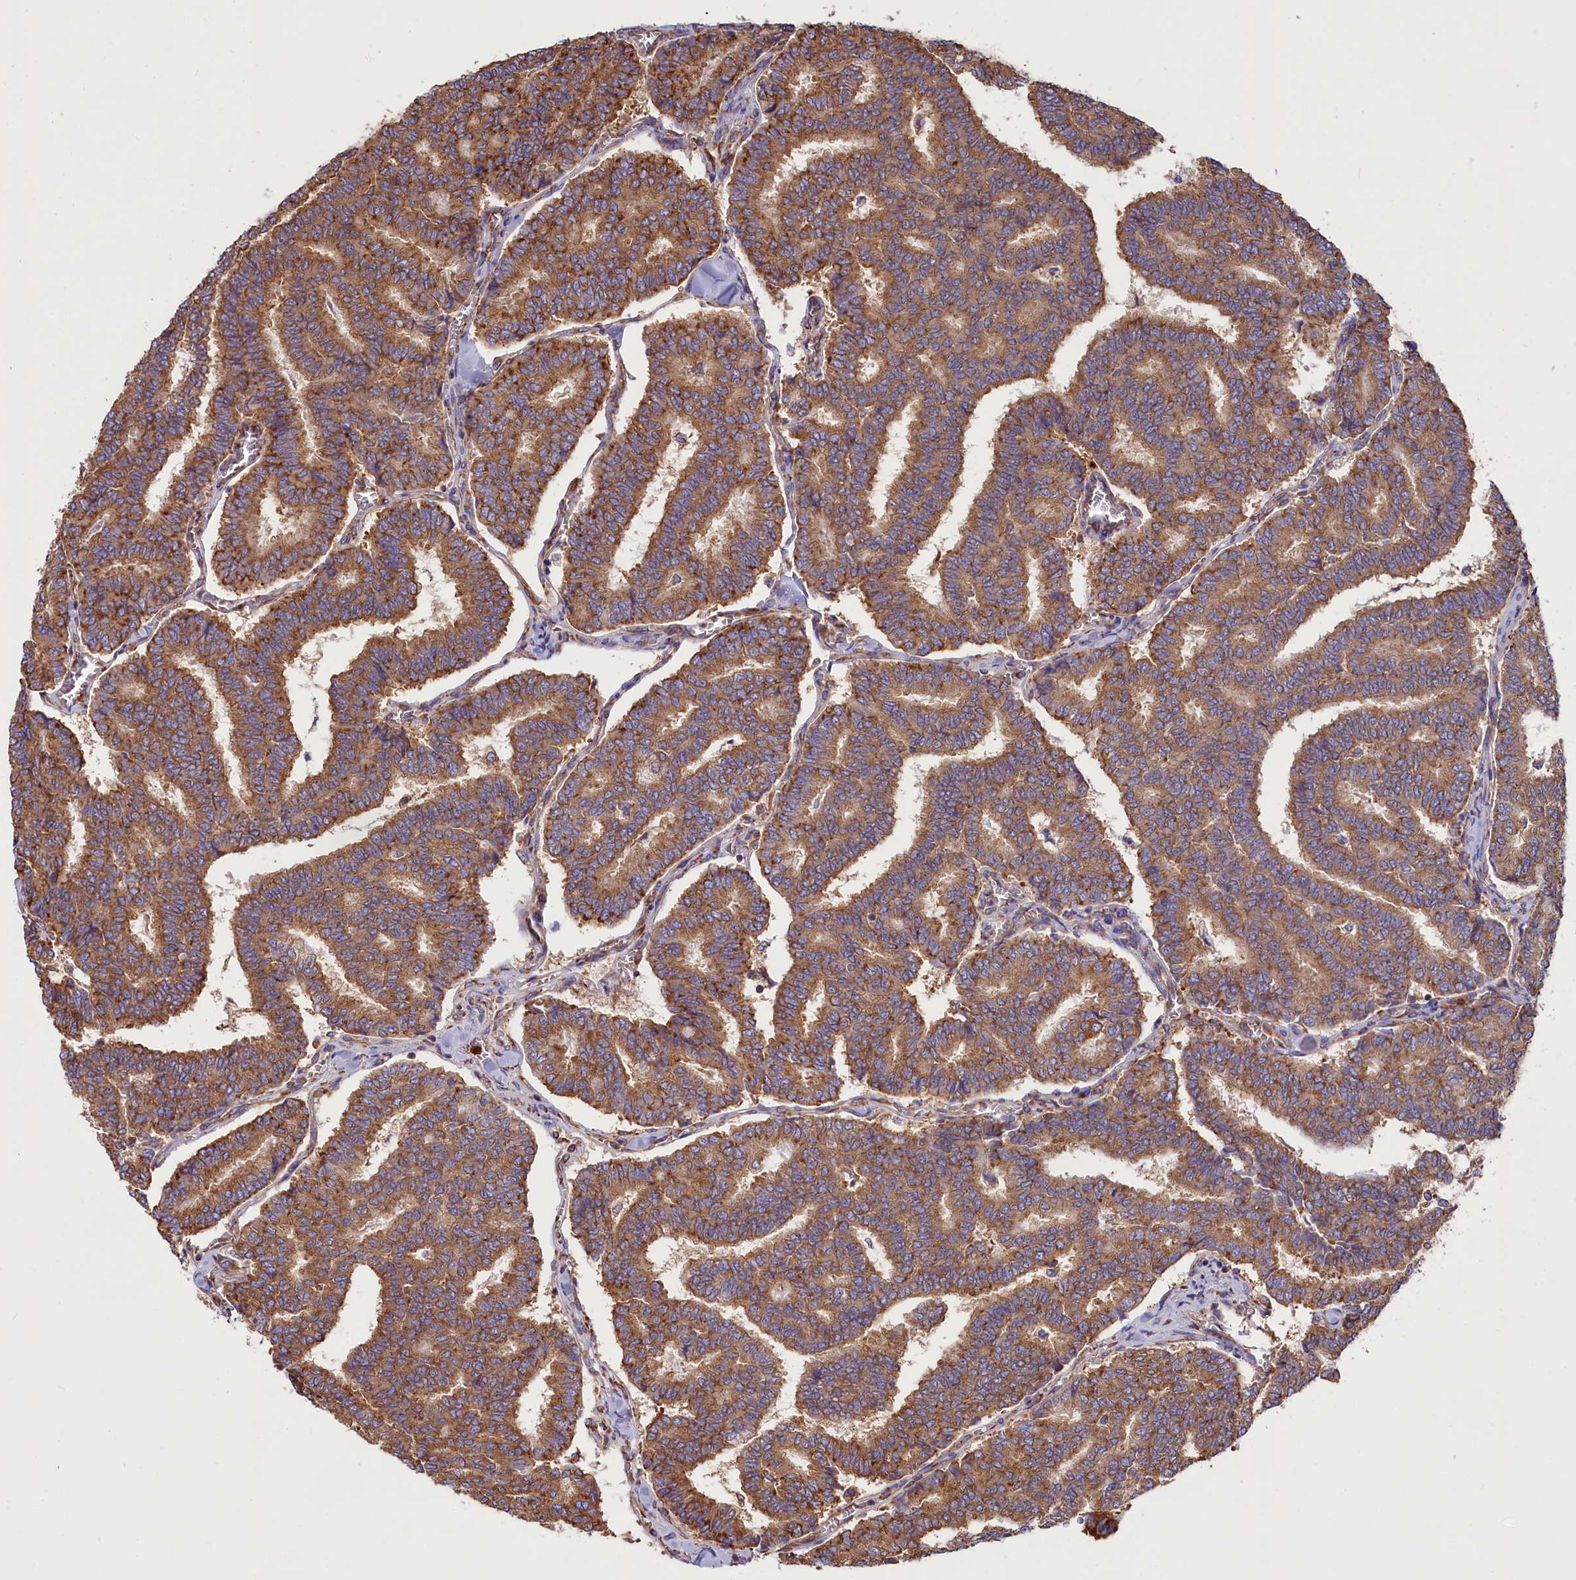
{"staining": {"intensity": "moderate", "quantity": ">75%", "location": "cytoplasmic/membranous"}, "tissue": "thyroid cancer", "cell_type": "Tumor cells", "image_type": "cancer", "snomed": [{"axis": "morphology", "description": "Papillary adenocarcinoma, NOS"}, {"axis": "topography", "description": "Thyroid gland"}], "caption": "Papillary adenocarcinoma (thyroid) stained with a protein marker displays moderate staining in tumor cells.", "gene": "GYS1", "patient": {"sex": "female", "age": 35}}